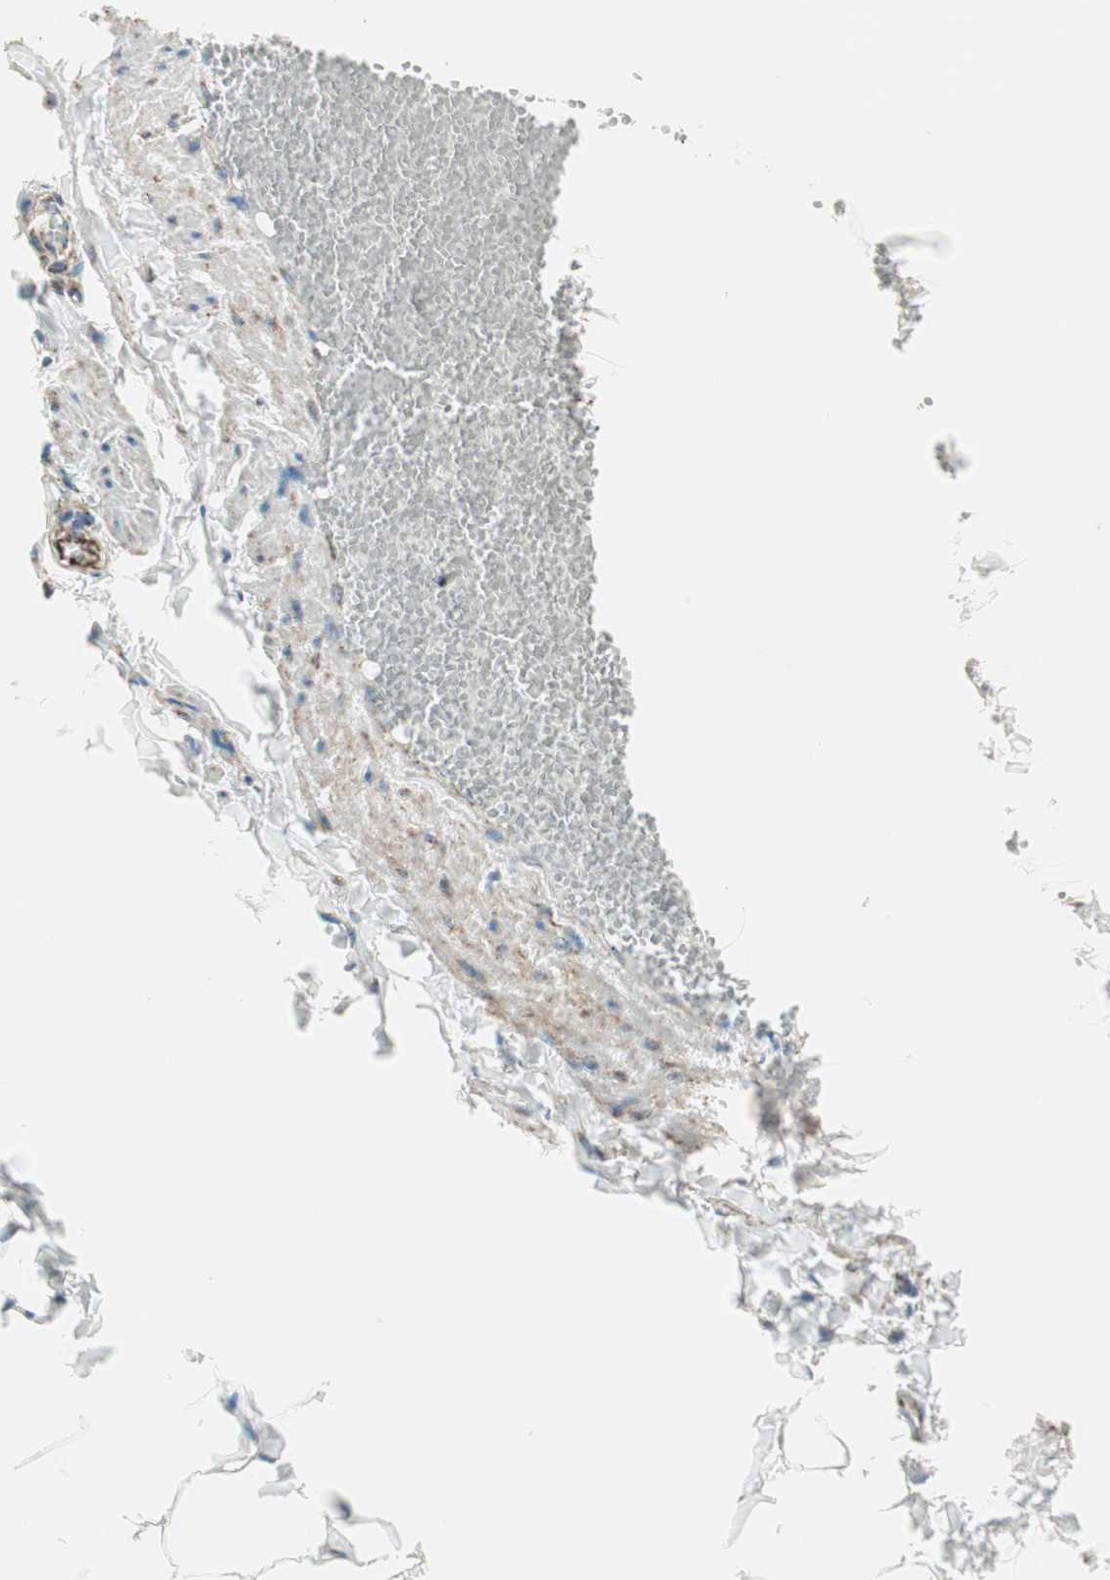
{"staining": {"intensity": "moderate", "quantity": ">75%", "location": "cytoplasmic/membranous"}, "tissue": "adipose tissue", "cell_type": "Adipocytes", "image_type": "normal", "snomed": [{"axis": "morphology", "description": "Normal tissue, NOS"}, {"axis": "topography", "description": "Vascular tissue"}], "caption": "Immunohistochemical staining of unremarkable human adipose tissue reveals medium levels of moderate cytoplasmic/membranous positivity in about >75% of adipocytes. The protein of interest is shown in brown color, while the nuclei are stained blue.", "gene": "TOMM22", "patient": {"sex": "male", "age": 41}}